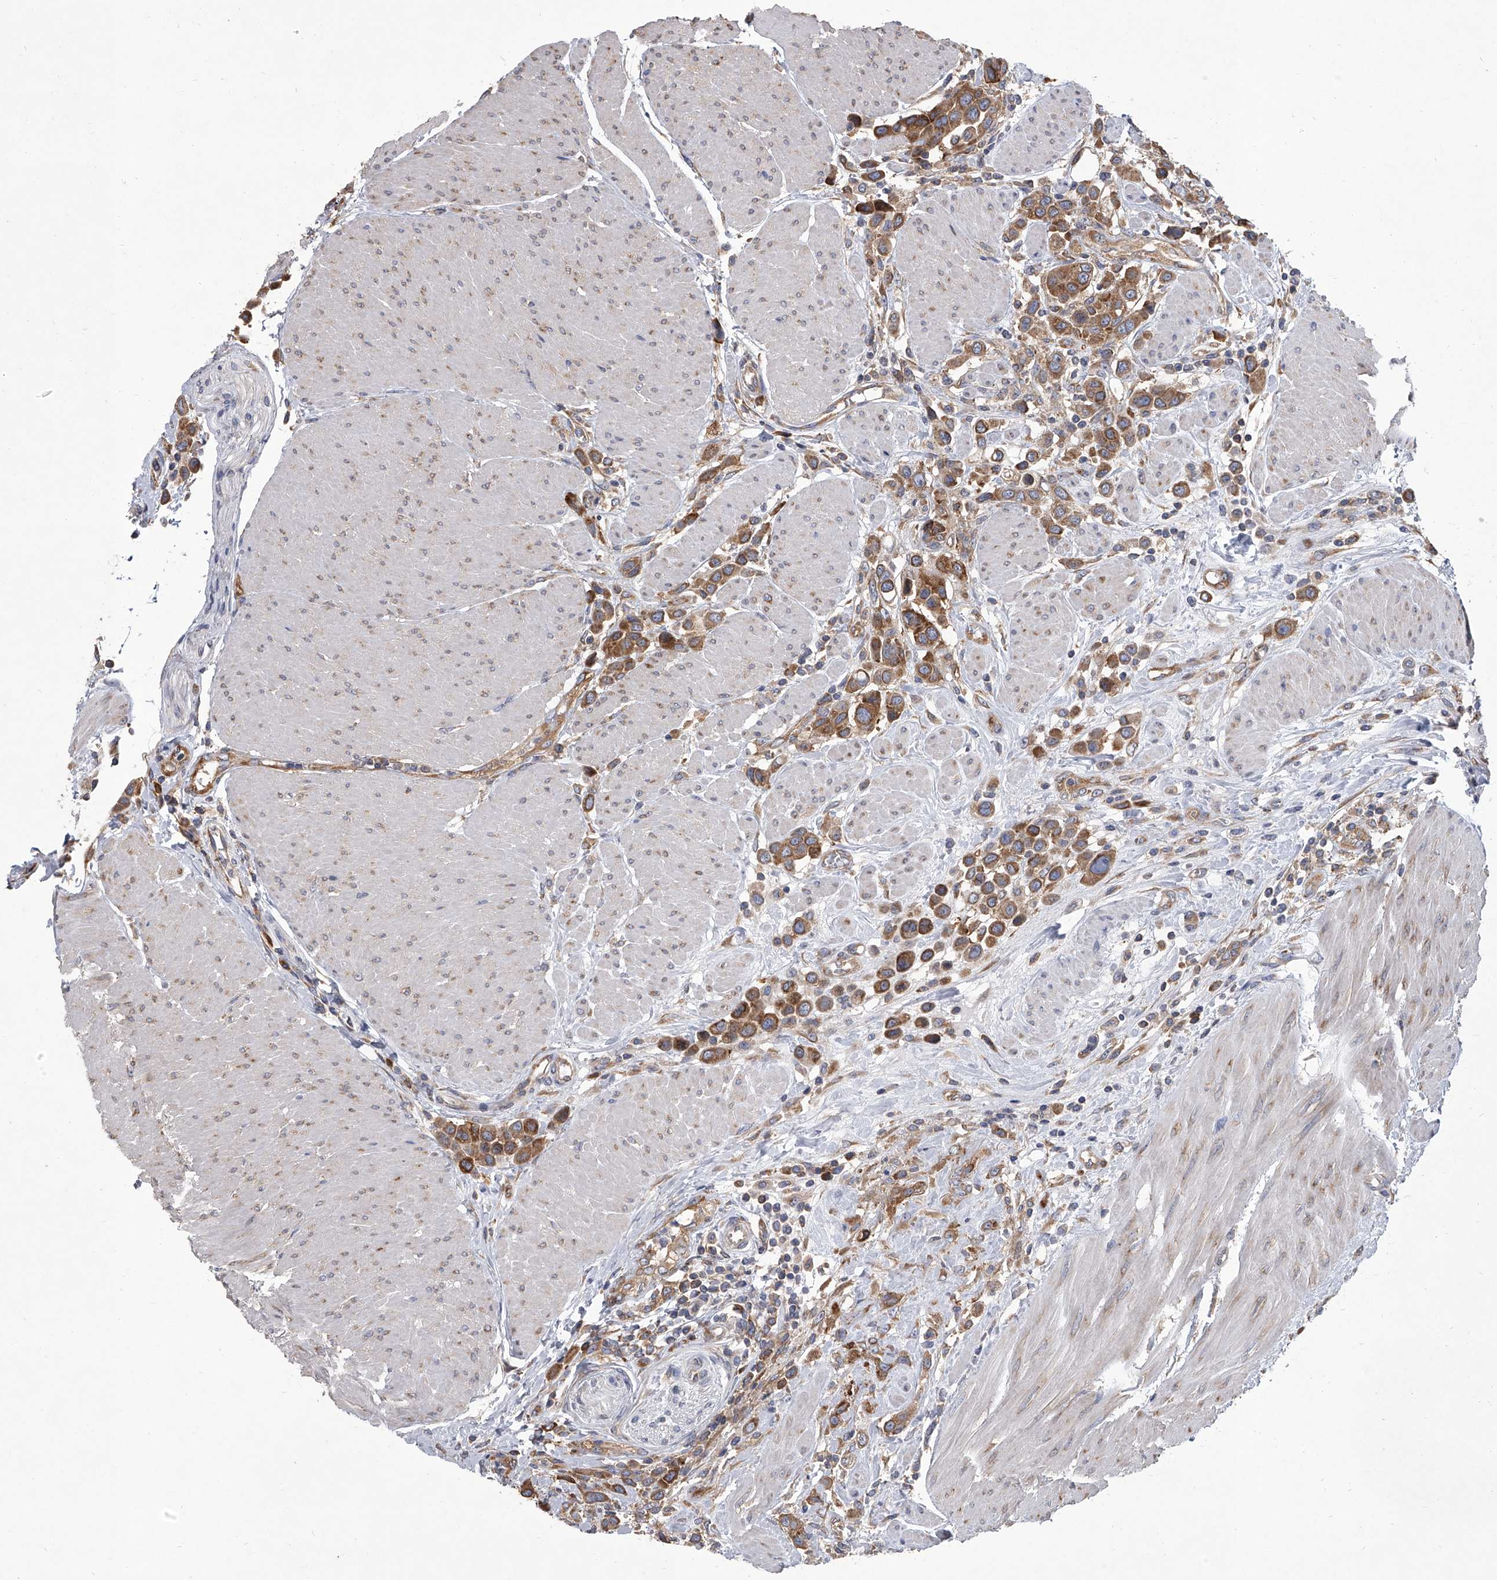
{"staining": {"intensity": "moderate", "quantity": ">75%", "location": "cytoplasmic/membranous"}, "tissue": "urothelial cancer", "cell_type": "Tumor cells", "image_type": "cancer", "snomed": [{"axis": "morphology", "description": "Urothelial carcinoma, High grade"}, {"axis": "topography", "description": "Urinary bladder"}], "caption": "Immunohistochemistry (IHC) of urothelial cancer exhibits medium levels of moderate cytoplasmic/membranous positivity in approximately >75% of tumor cells.", "gene": "EIF2S2", "patient": {"sex": "male", "age": 50}}